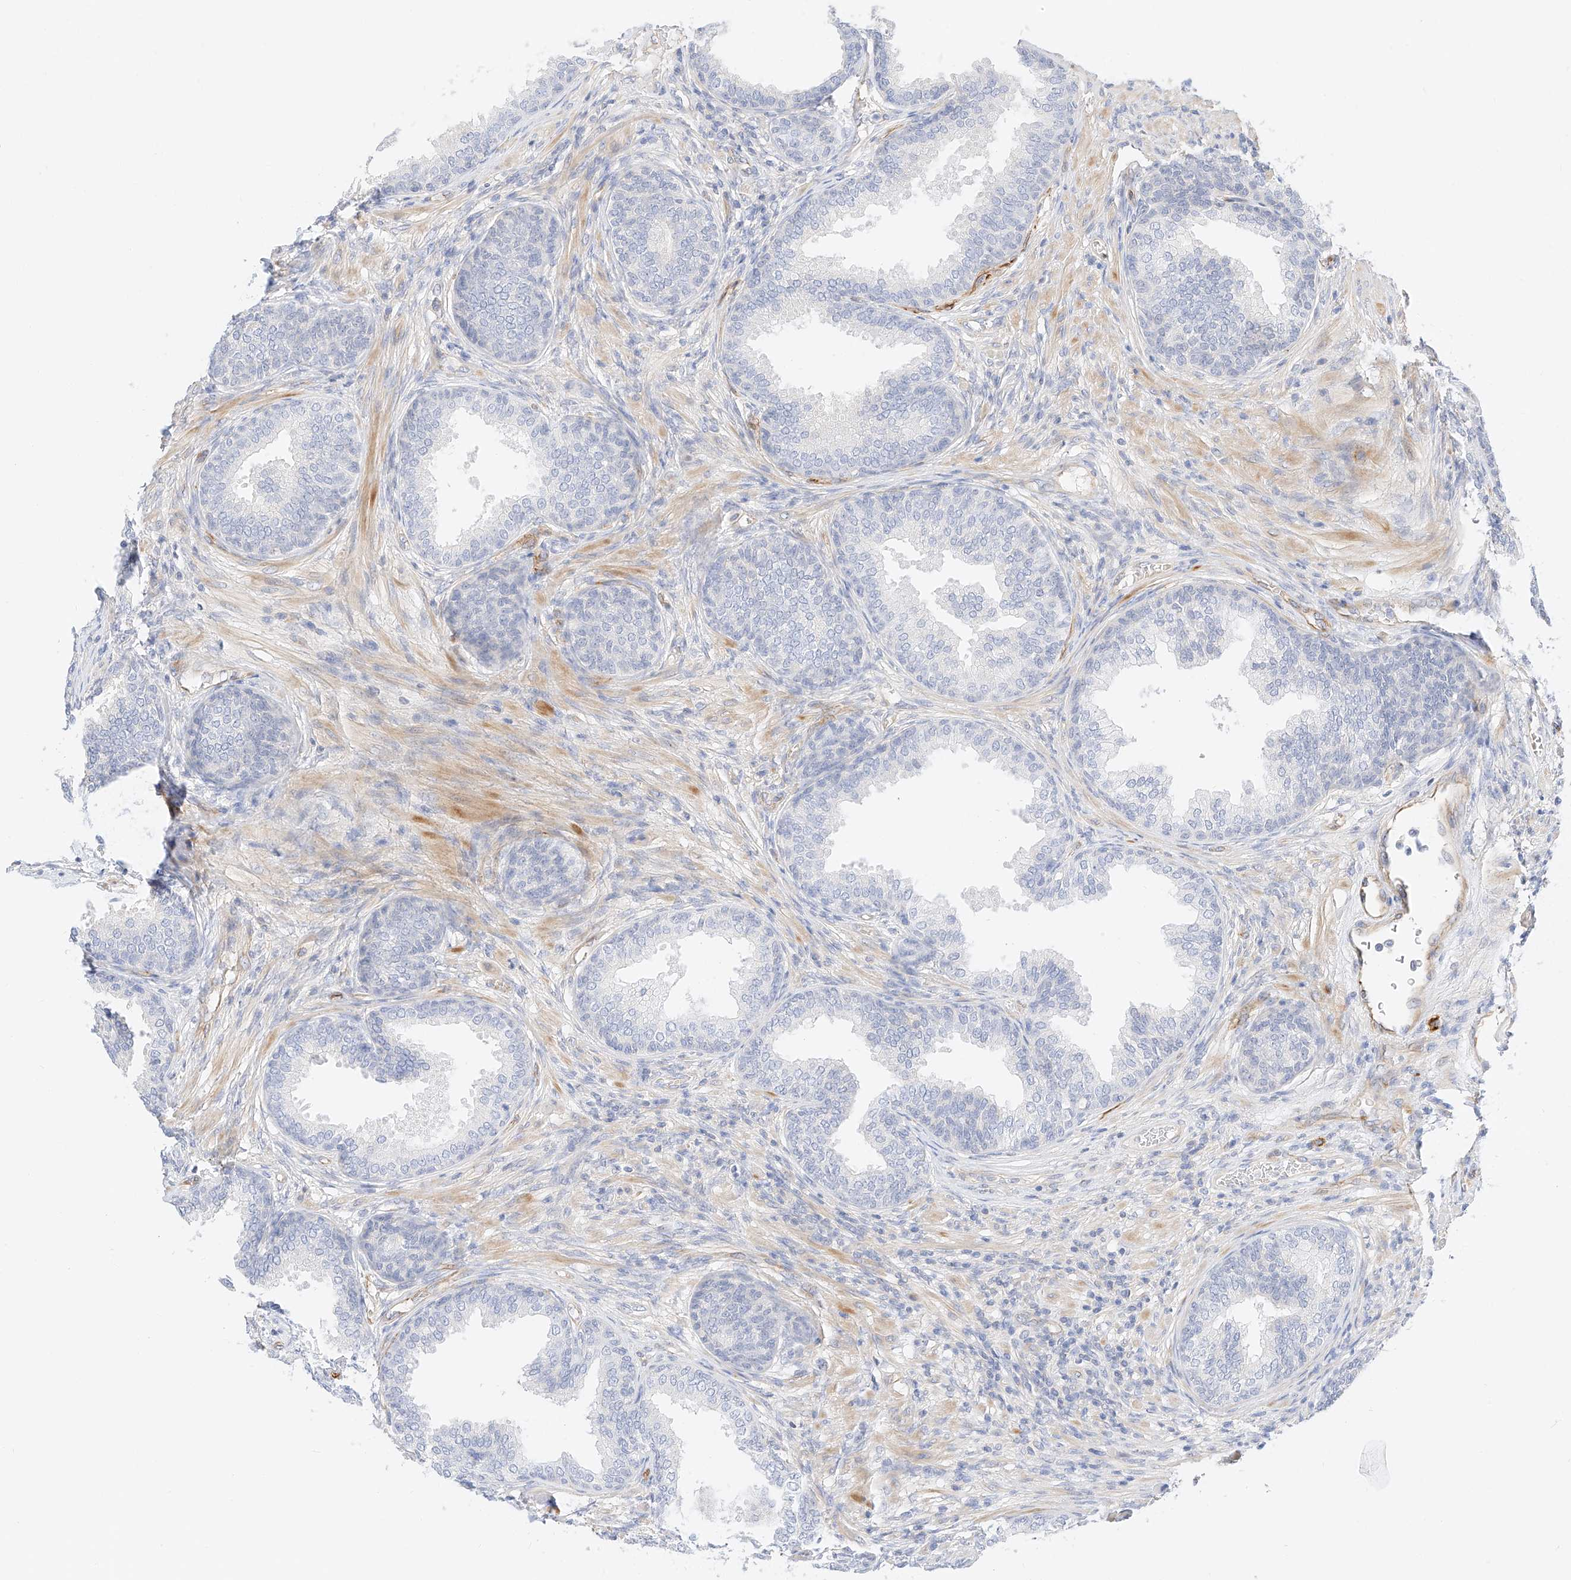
{"staining": {"intensity": "negative", "quantity": "none", "location": "none"}, "tissue": "prostate", "cell_type": "Glandular cells", "image_type": "normal", "snomed": [{"axis": "morphology", "description": "Normal tissue, NOS"}, {"axis": "topography", "description": "Prostate"}], "caption": "The micrograph demonstrates no staining of glandular cells in normal prostate.", "gene": "CDCP2", "patient": {"sex": "male", "age": 76}}